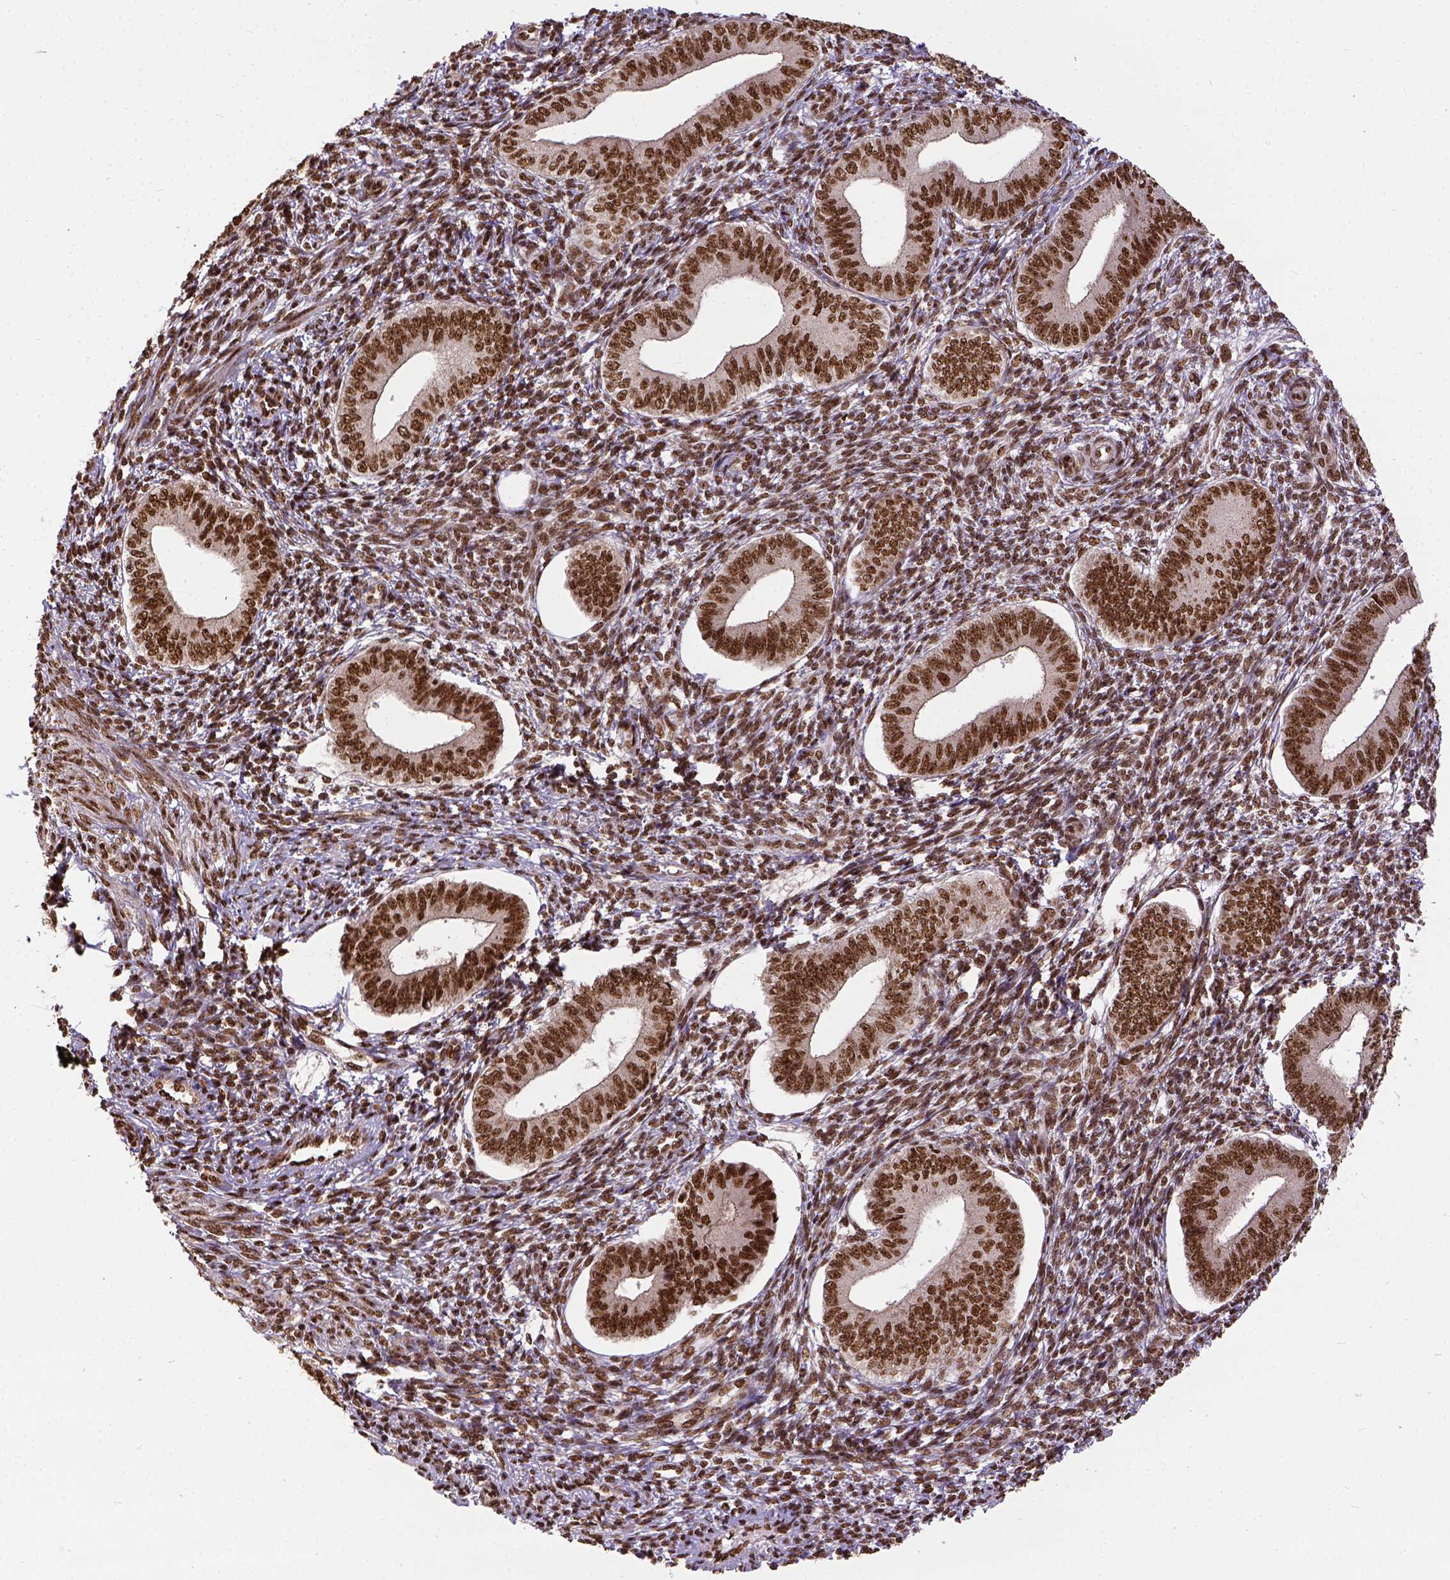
{"staining": {"intensity": "strong", "quantity": ">75%", "location": "nuclear"}, "tissue": "endometrium", "cell_type": "Cells in endometrial stroma", "image_type": "normal", "snomed": [{"axis": "morphology", "description": "Normal tissue, NOS"}, {"axis": "topography", "description": "Endometrium"}], "caption": "Cells in endometrial stroma reveal high levels of strong nuclear positivity in approximately >75% of cells in benign endometrium. (DAB IHC, brown staining for protein, blue staining for nuclei).", "gene": "NACC1", "patient": {"sex": "female", "age": 42}}